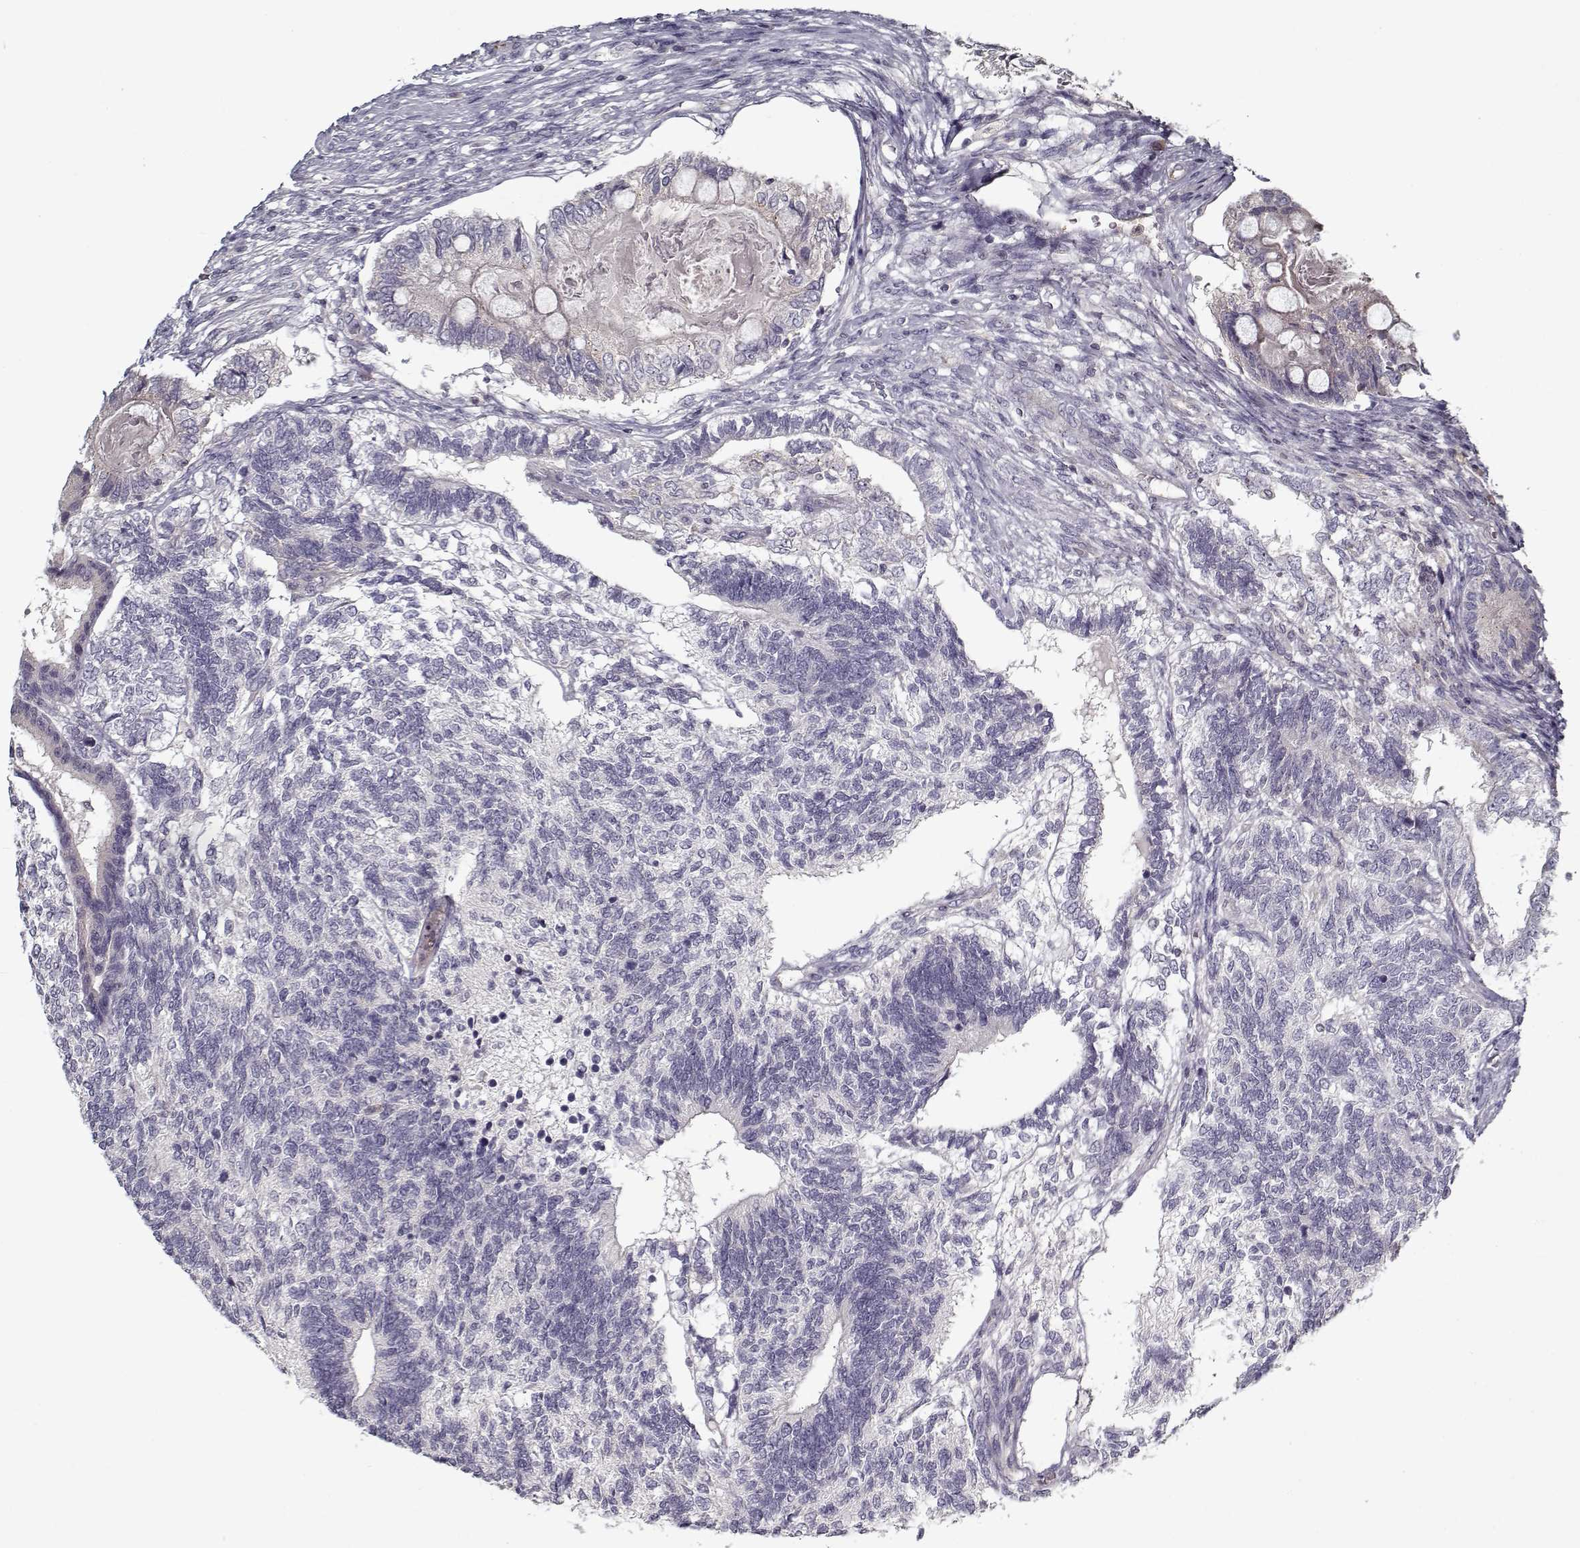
{"staining": {"intensity": "negative", "quantity": "none", "location": "none"}, "tissue": "testis cancer", "cell_type": "Tumor cells", "image_type": "cancer", "snomed": [{"axis": "morphology", "description": "Seminoma, NOS"}, {"axis": "morphology", "description": "Carcinoma, Embryonal, NOS"}, {"axis": "topography", "description": "Testis"}], "caption": "Immunohistochemical staining of testis cancer exhibits no significant staining in tumor cells.", "gene": "UNC13D", "patient": {"sex": "male", "age": 41}}